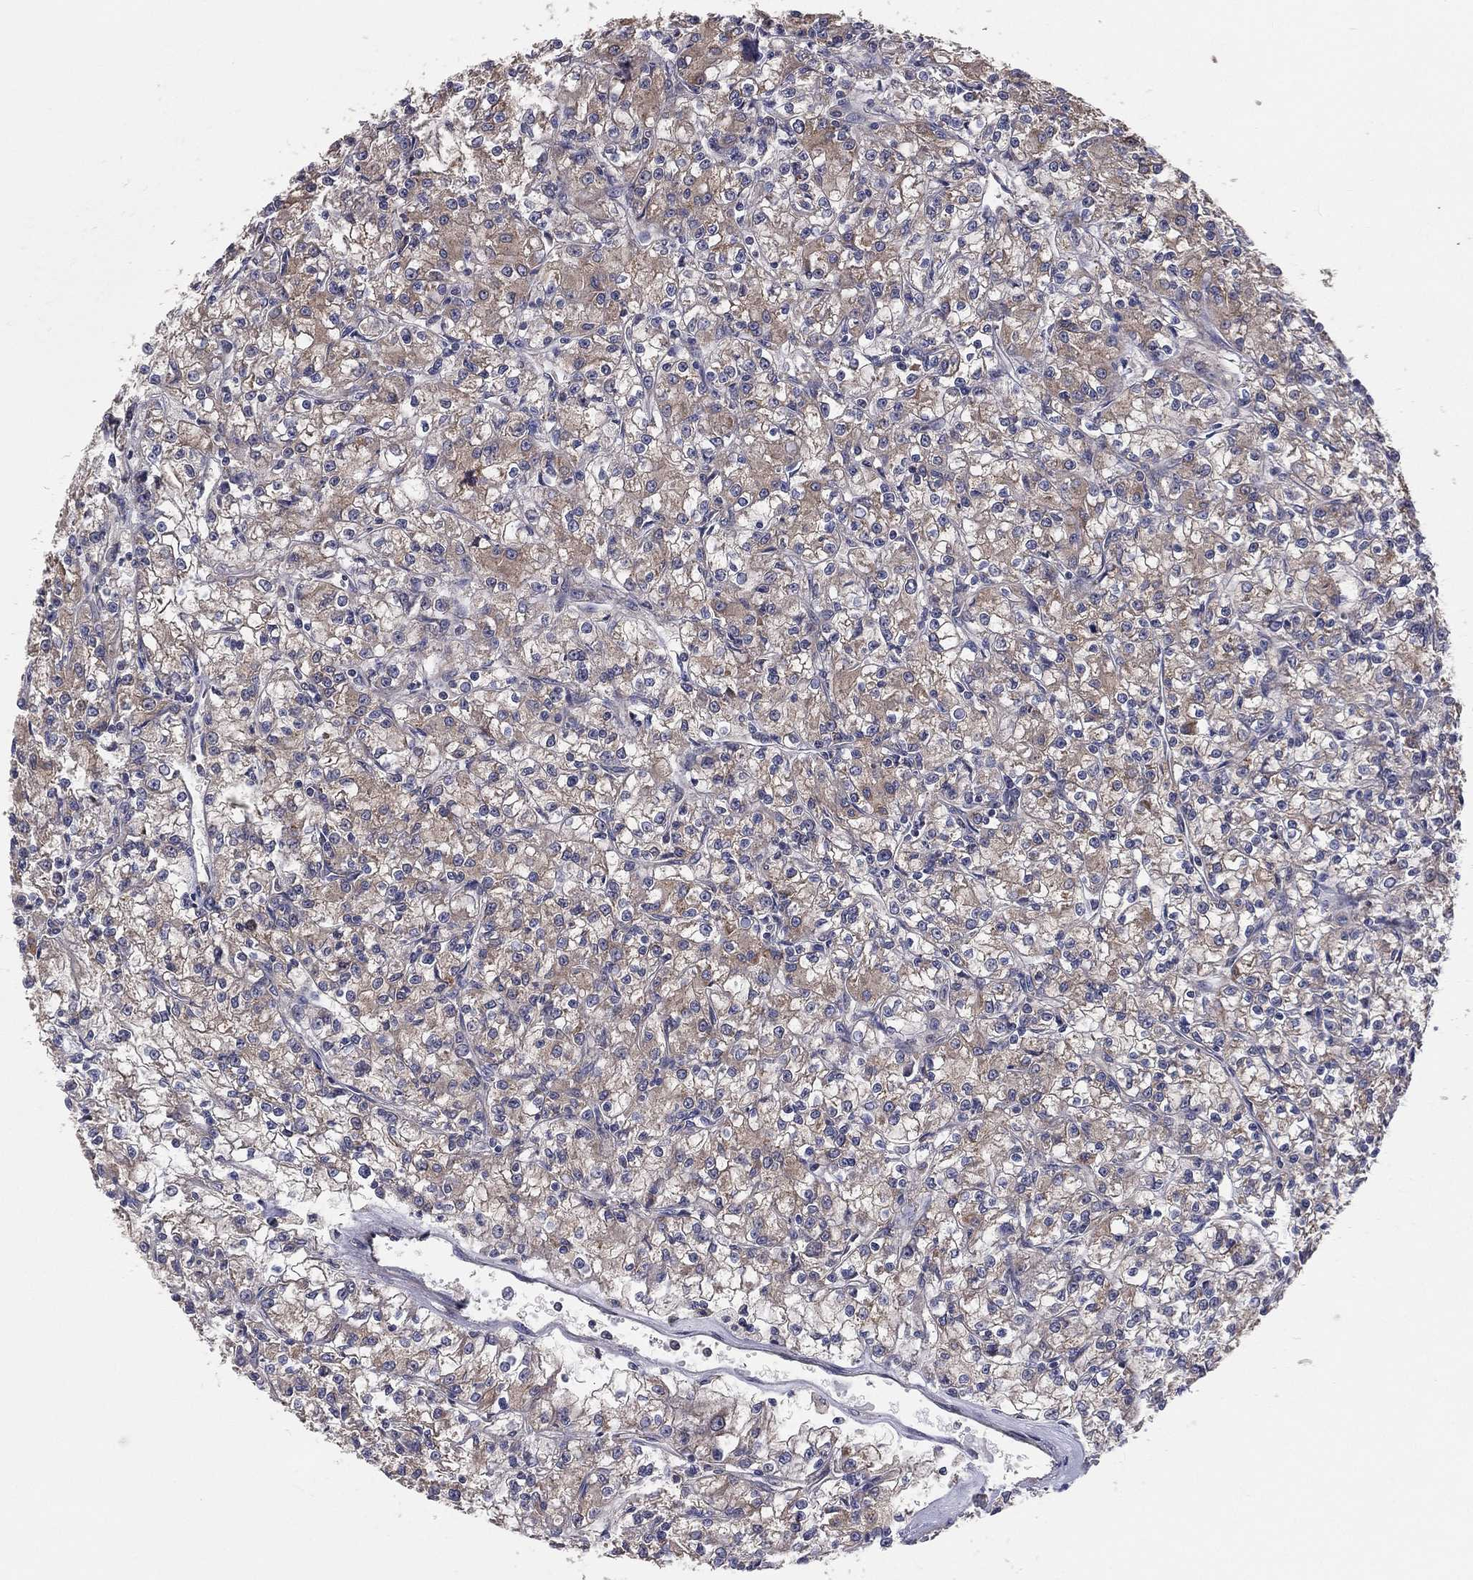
{"staining": {"intensity": "weak", "quantity": "25%-75%", "location": "cytoplasmic/membranous"}, "tissue": "renal cancer", "cell_type": "Tumor cells", "image_type": "cancer", "snomed": [{"axis": "morphology", "description": "Adenocarcinoma, NOS"}, {"axis": "topography", "description": "Kidney"}], "caption": "A low amount of weak cytoplasmic/membranous staining is seen in approximately 25%-75% of tumor cells in adenocarcinoma (renal) tissue. The protein of interest is shown in brown color, while the nuclei are stained blue.", "gene": "EIF2B5", "patient": {"sex": "female", "age": 59}}